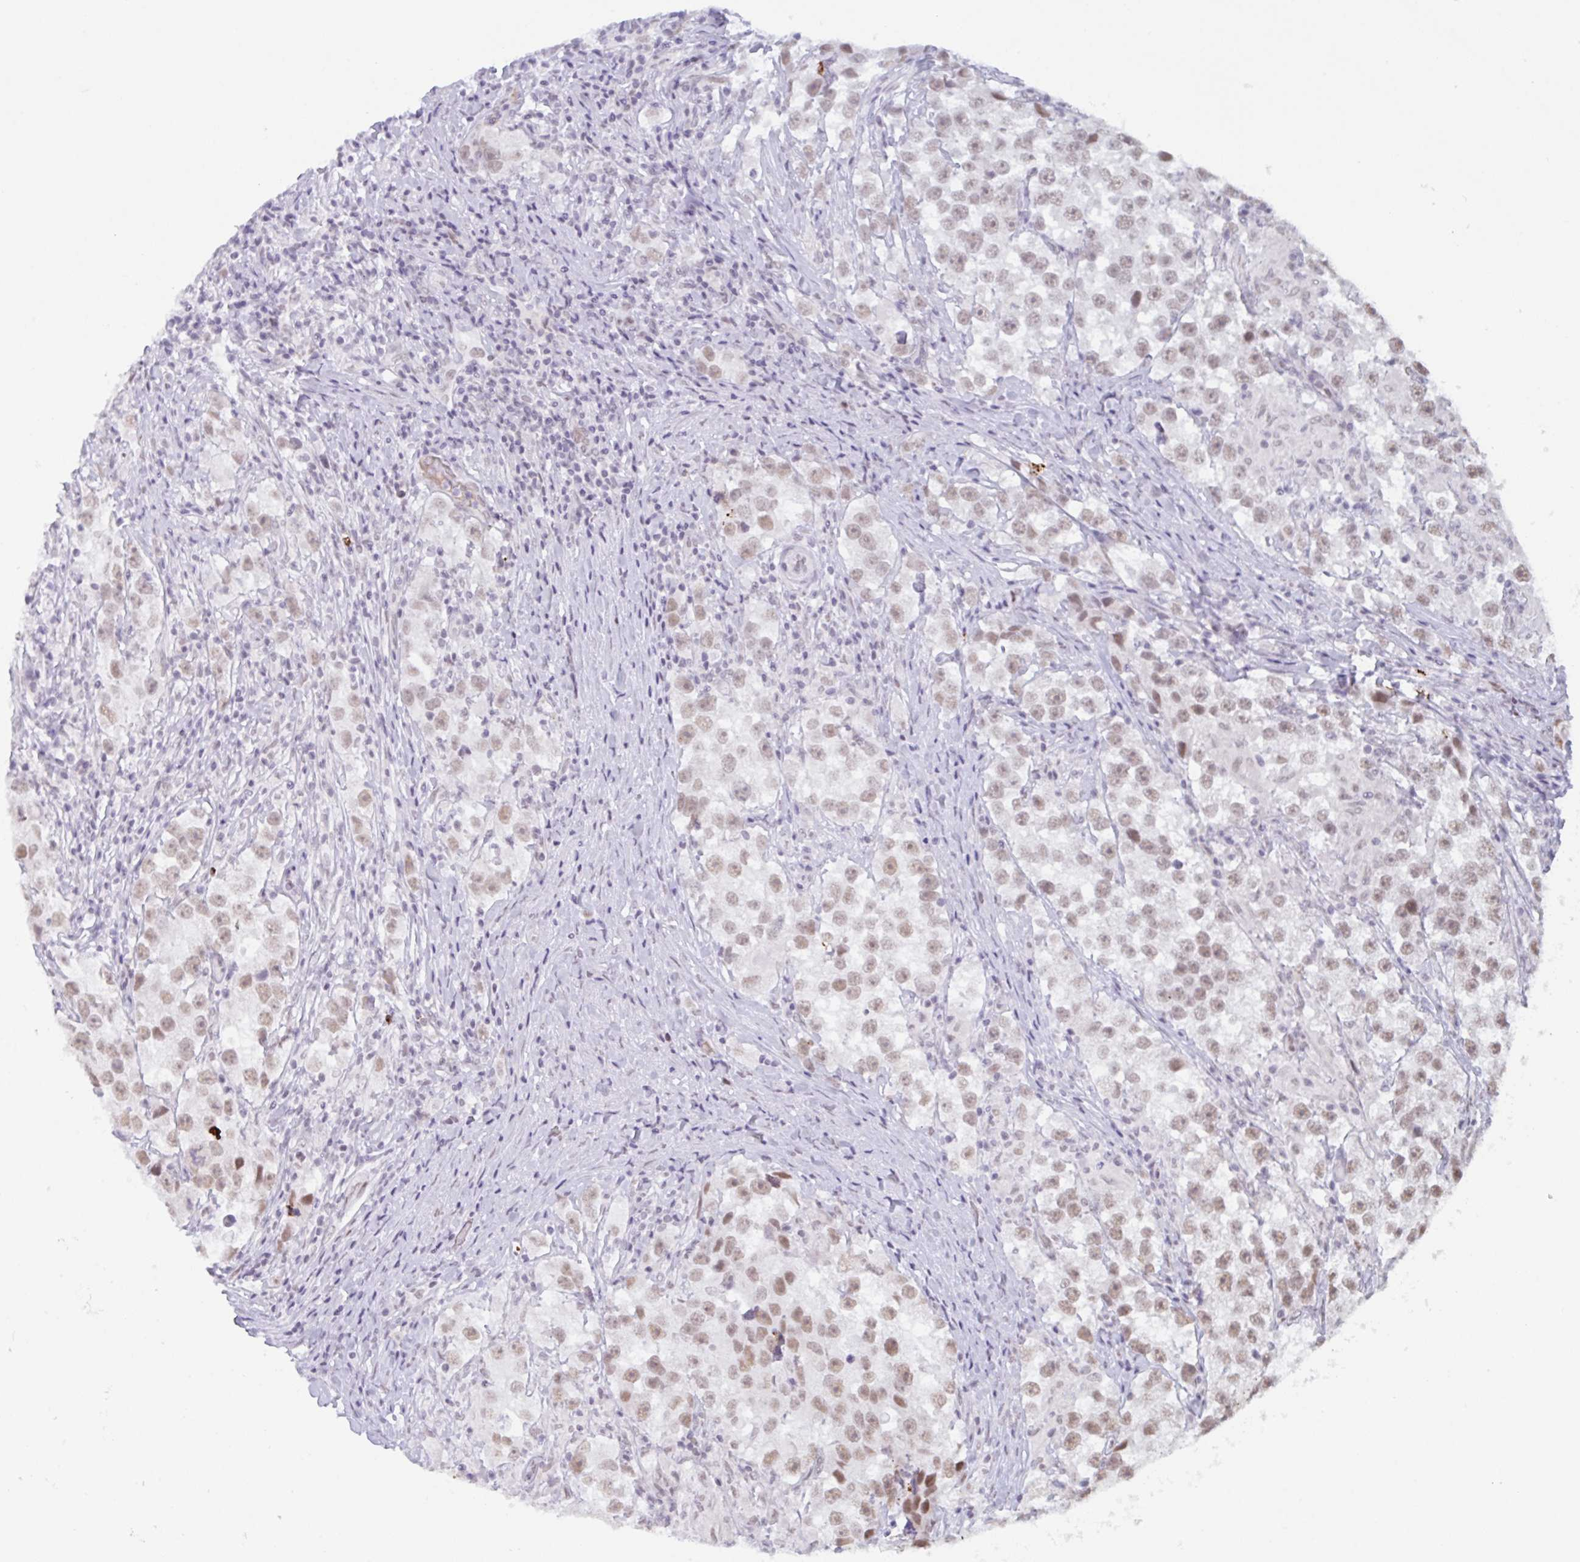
{"staining": {"intensity": "moderate", "quantity": ">75%", "location": "nuclear"}, "tissue": "testis cancer", "cell_type": "Tumor cells", "image_type": "cancer", "snomed": [{"axis": "morphology", "description": "Seminoma, NOS"}, {"axis": "topography", "description": "Testis"}], "caption": "Testis cancer (seminoma) stained with DAB (3,3'-diaminobenzidine) immunohistochemistry (IHC) reveals medium levels of moderate nuclear staining in approximately >75% of tumor cells.", "gene": "PLG", "patient": {"sex": "male", "age": 46}}